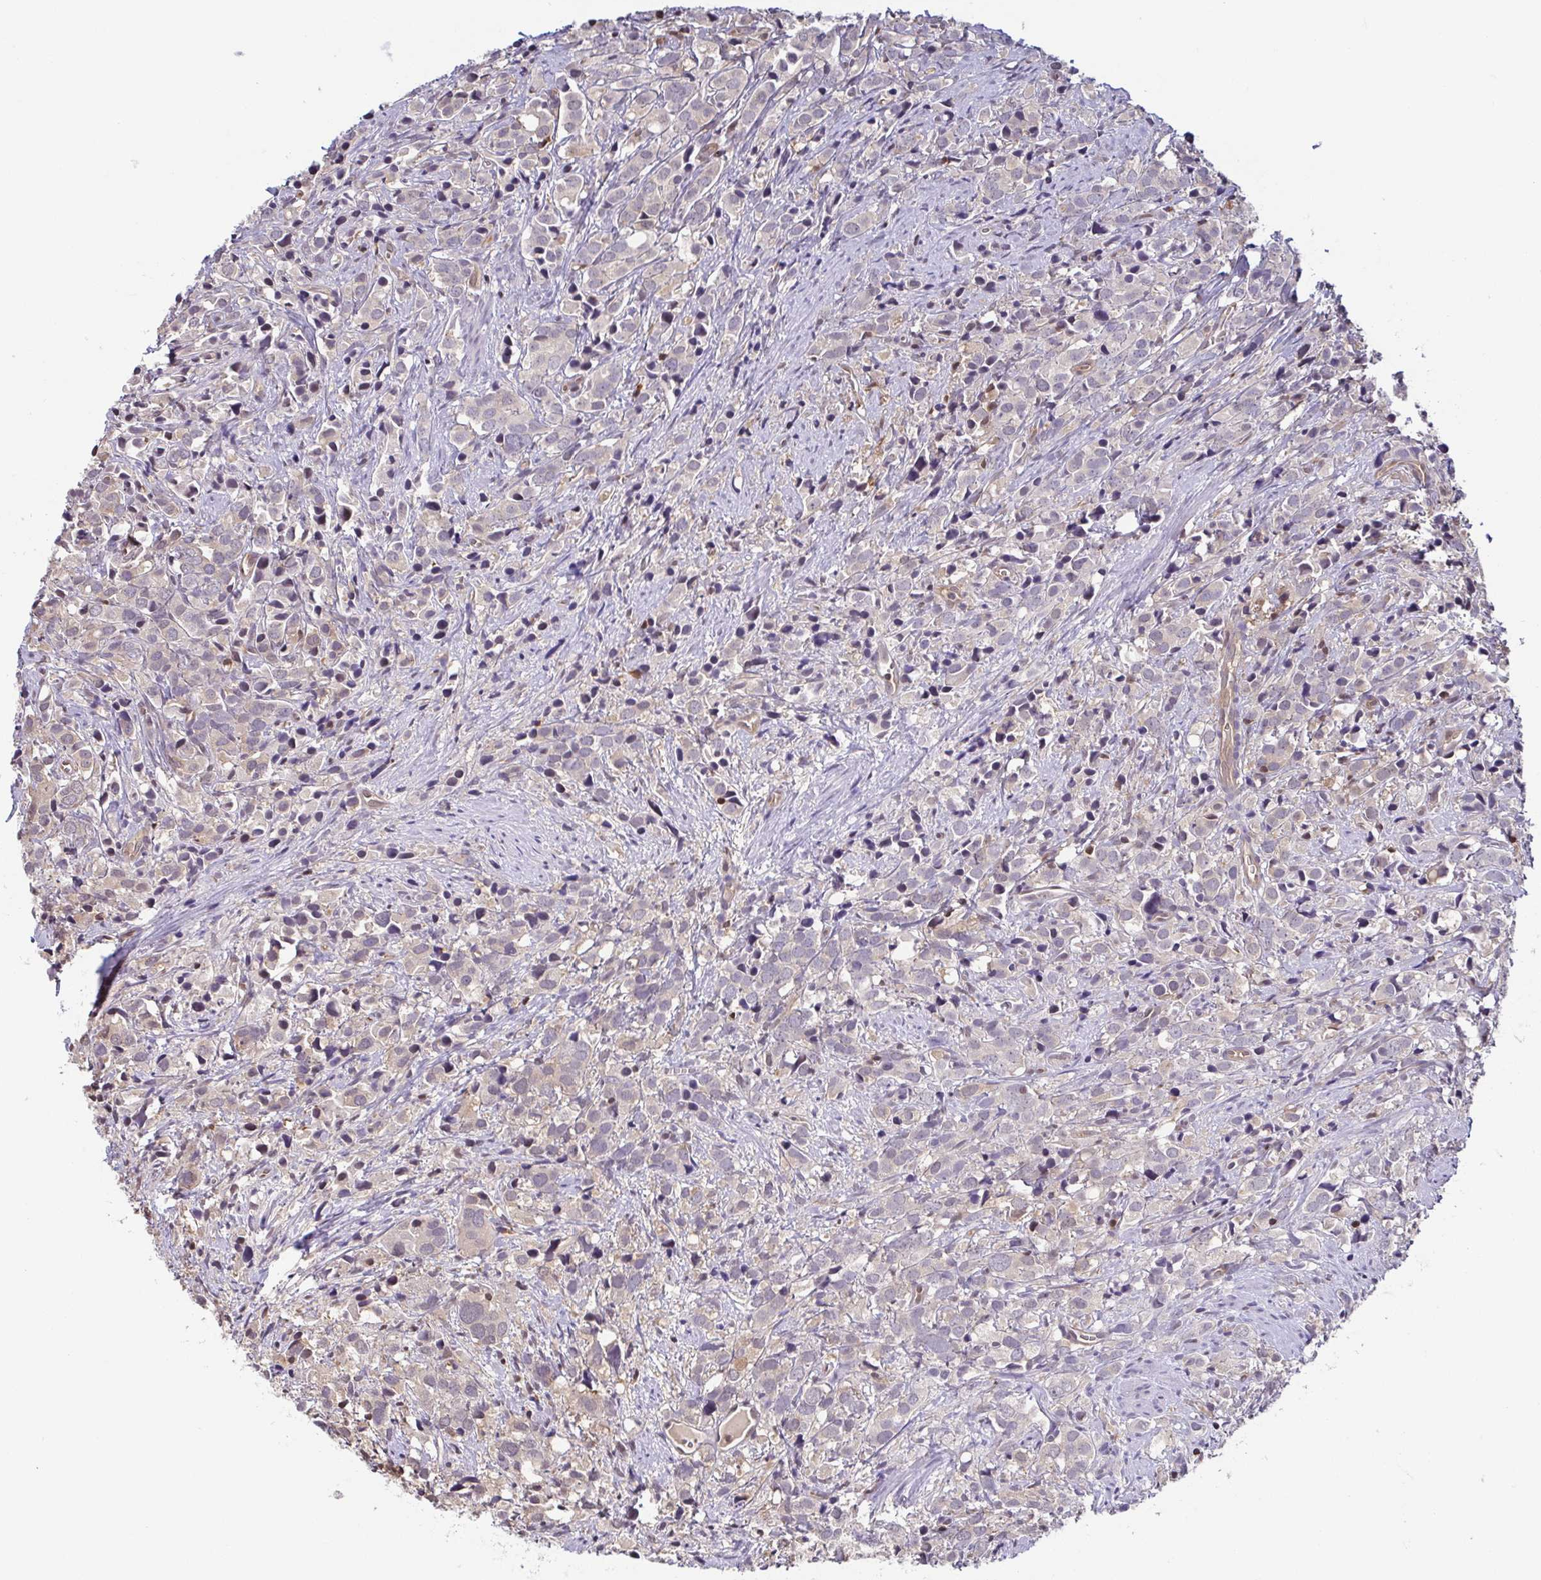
{"staining": {"intensity": "negative", "quantity": "none", "location": "none"}, "tissue": "prostate cancer", "cell_type": "Tumor cells", "image_type": "cancer", "snomed": [{"axis": "morphology", "description": "Adenocarcinoma, High grade"}, {"axis": "topography", "description": "Prostate"}], "caption": "High power microscopy image of an immunohistochemistry (IHC) image of high-grade adenocarcinoma (prostate), revealing no significant expression in tumor cells.", "gene": "PSMB9", "patient": {"sex": "male", "age": 86}}